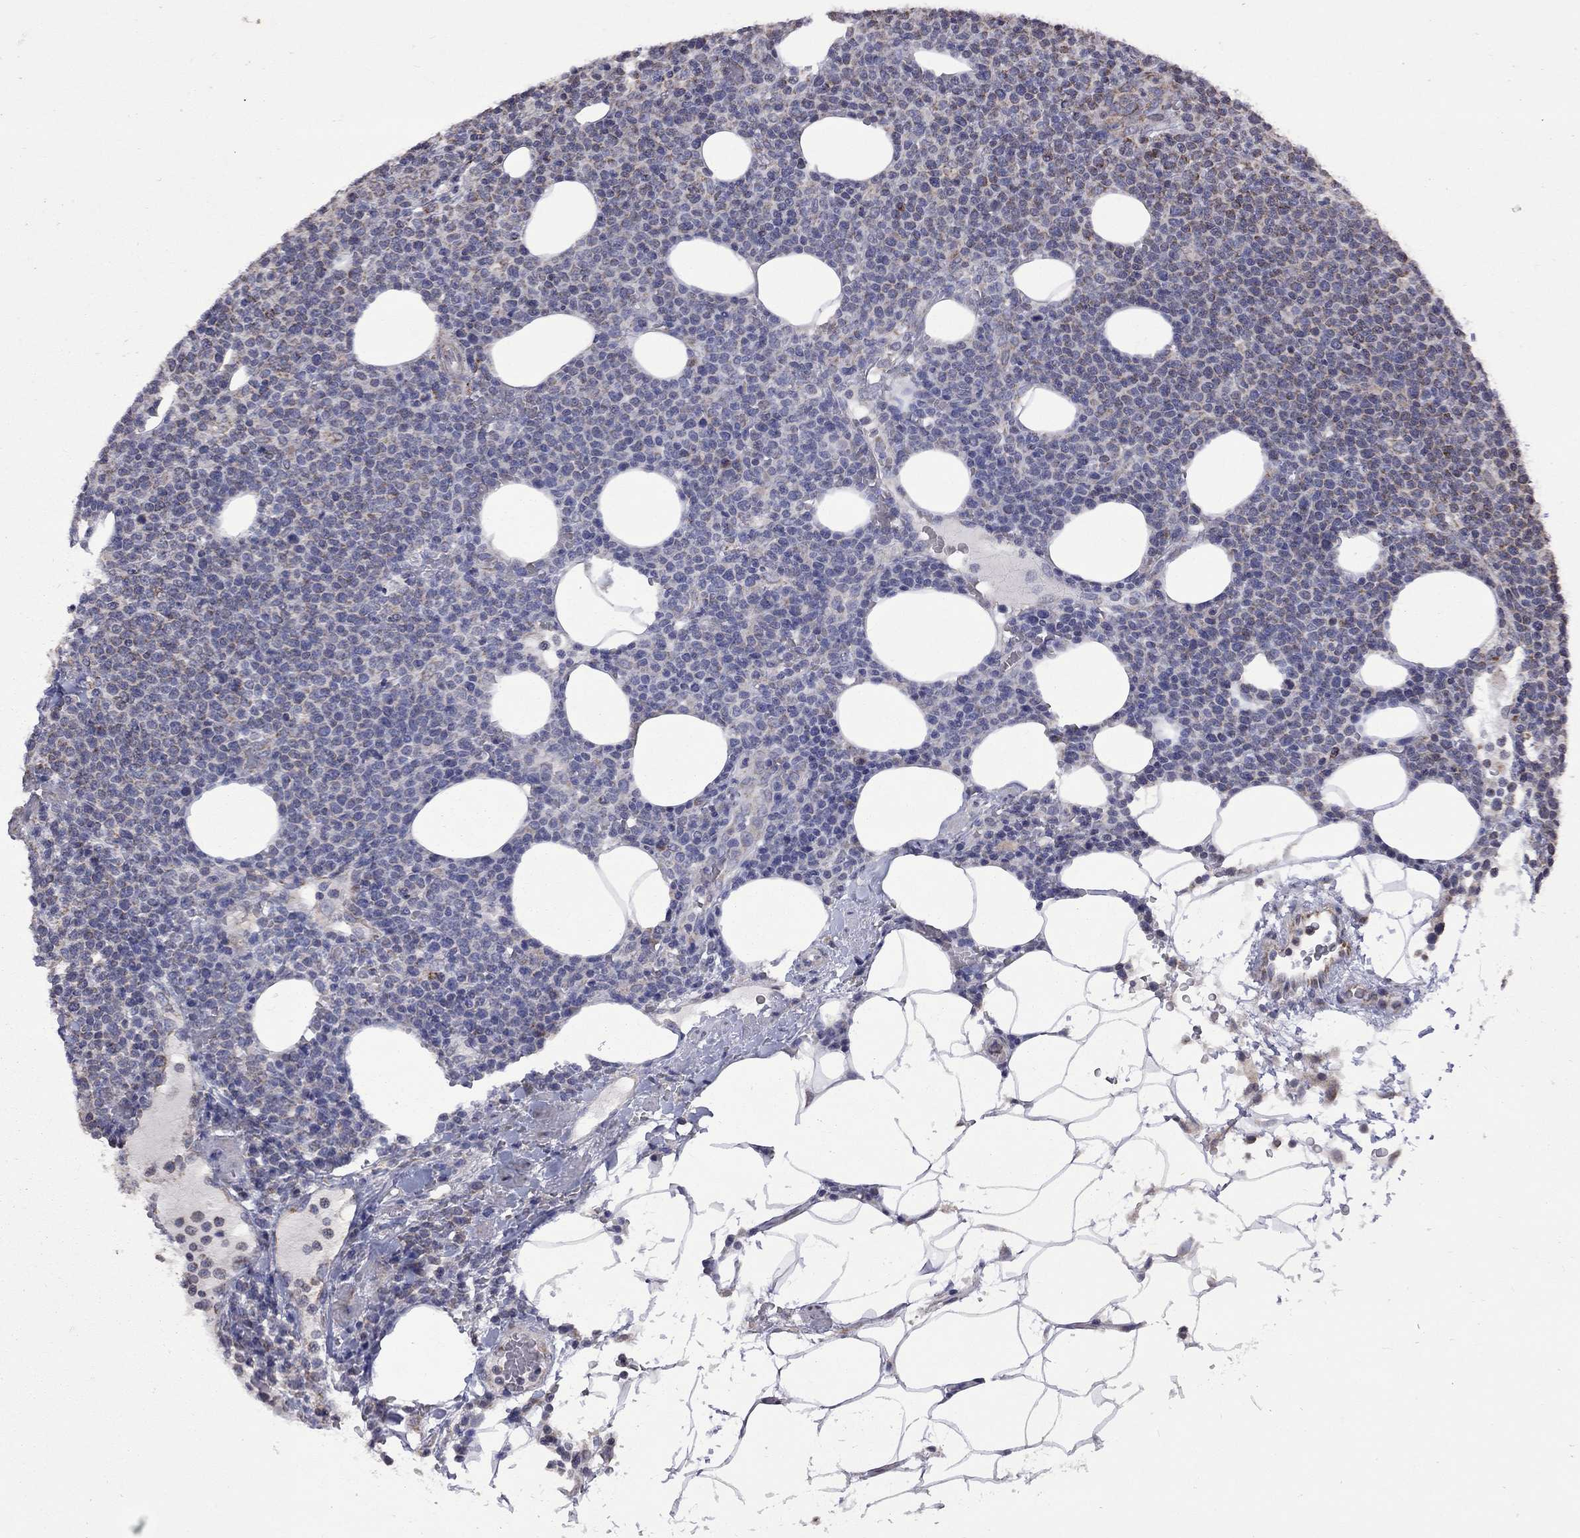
{"staining": {"intensity": "negative", "quantity": "none", "location": "none"}, "tissue": "lymphoma", "cell_type": "Tumor cells", "image_type": "cancer", "snomed": [{"axis": "morphology", "description": "Malignant lymphoma, non-Hodgkin's type, High grade"}, {"axis": "topography", "description": "Lymph node"}], "caption": "Tumor cells show no significant protein staining in high-grade malignant lymphoma, non-Hodgkin's type. The staining is performed using DAB brown chromogen with nuclei counter-stained in using hematoxylin.", "gene": "NDUFB1", "patient": {"sex": "male", "age": 61}}